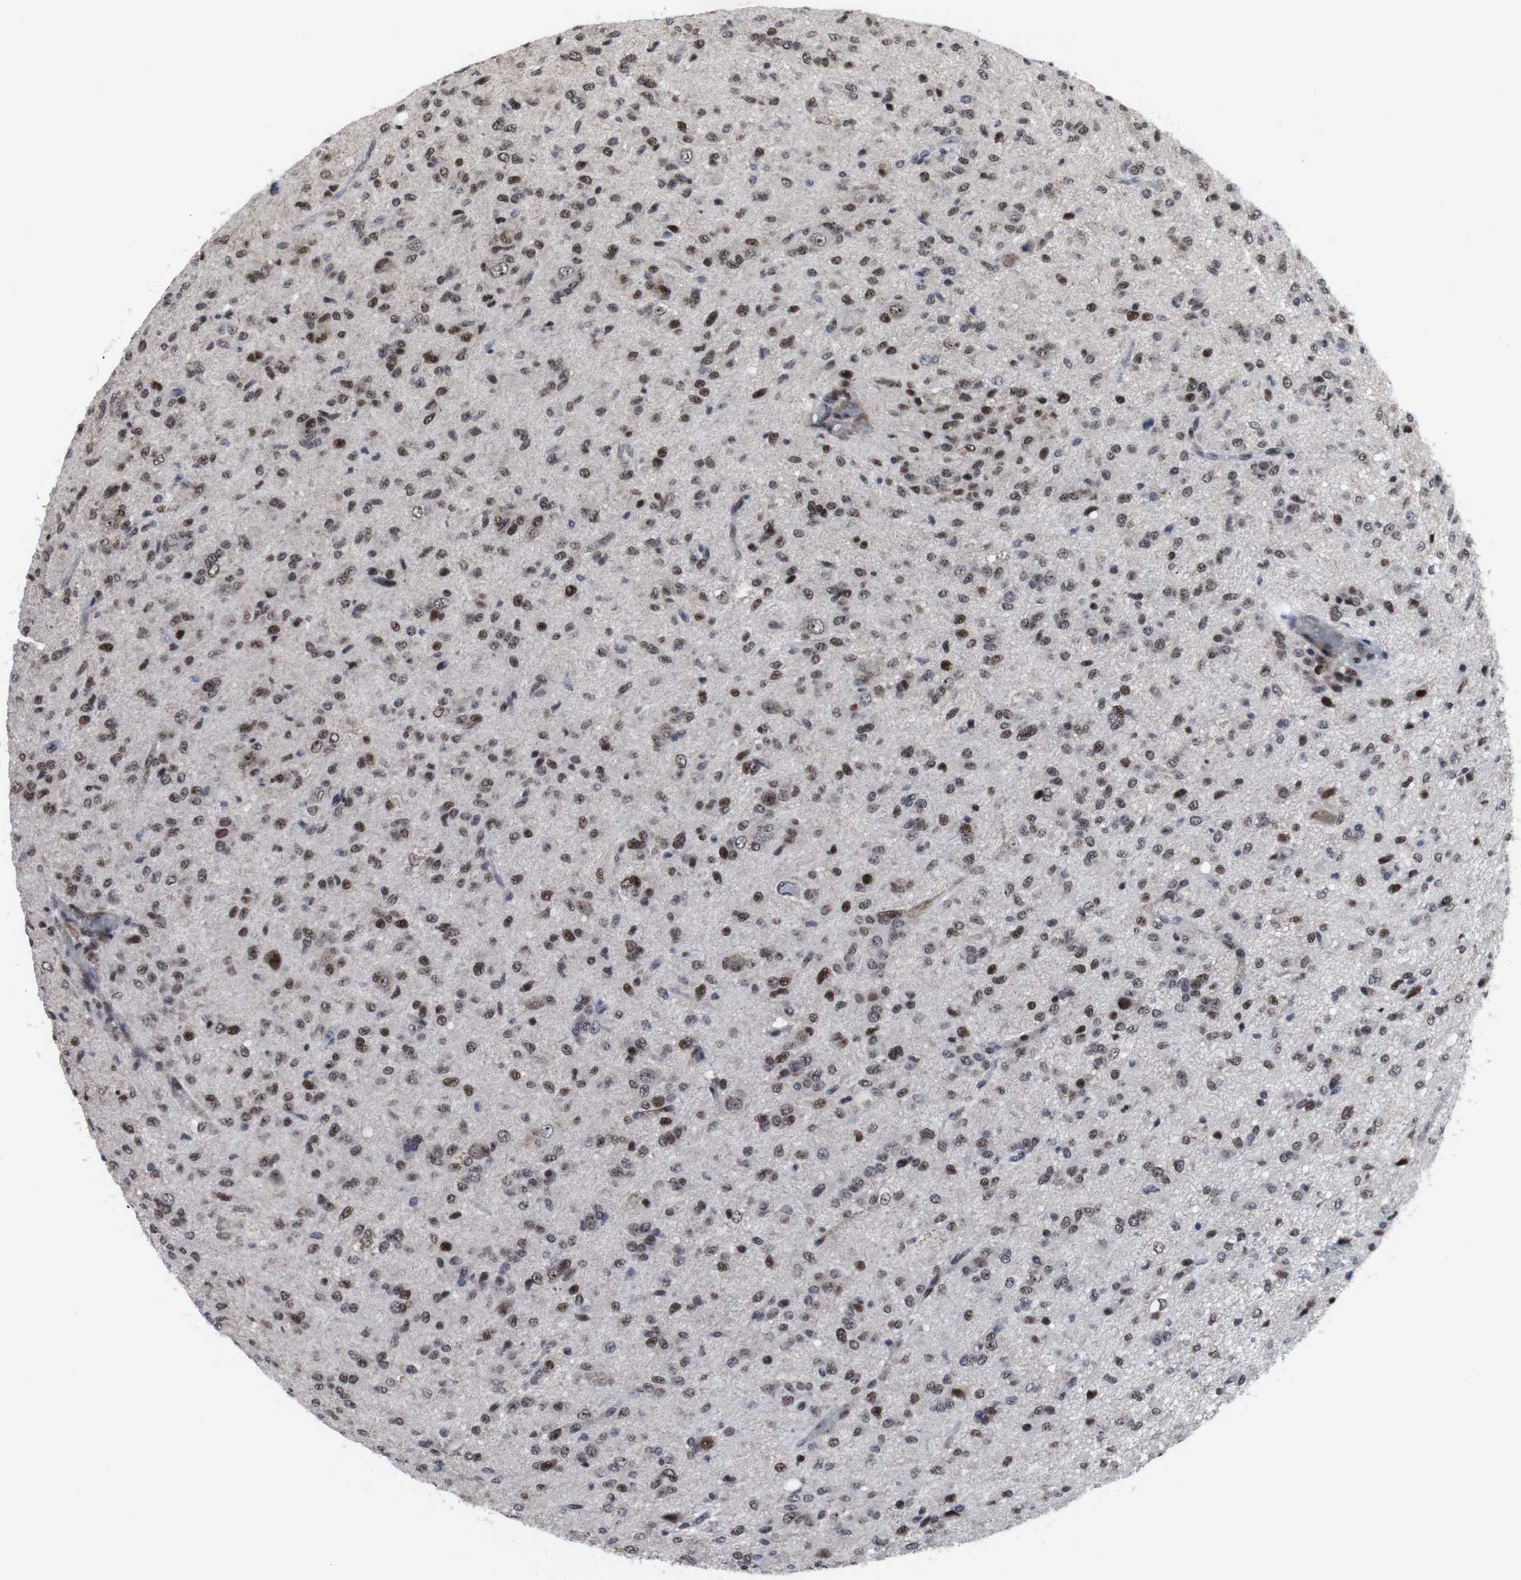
{"staining": {"intensity": "moderate", "quantity": ">75%", "location": "nuclear"}, "tissue": "glioma", "cell_type": "Tumor cells", "image_type": "cancer", "snomed": [{"axis": "morphology", "description": "Glioma, malignant, High grade"}, {"axis": "topography", "description": "Brain"}], "caption": "Immunohistochemistry (IHC) photomicrograph of neoplastic tissue: human malignant high-grade glioma stained using immunohistochemistry demonstrates medium levels of moderate protein expression localized specifically in the nuclear of tumor cells, appearing as a nuclear brown color.", "gene": "MLH1", "patient": {"sex": "female", "age": 59}}